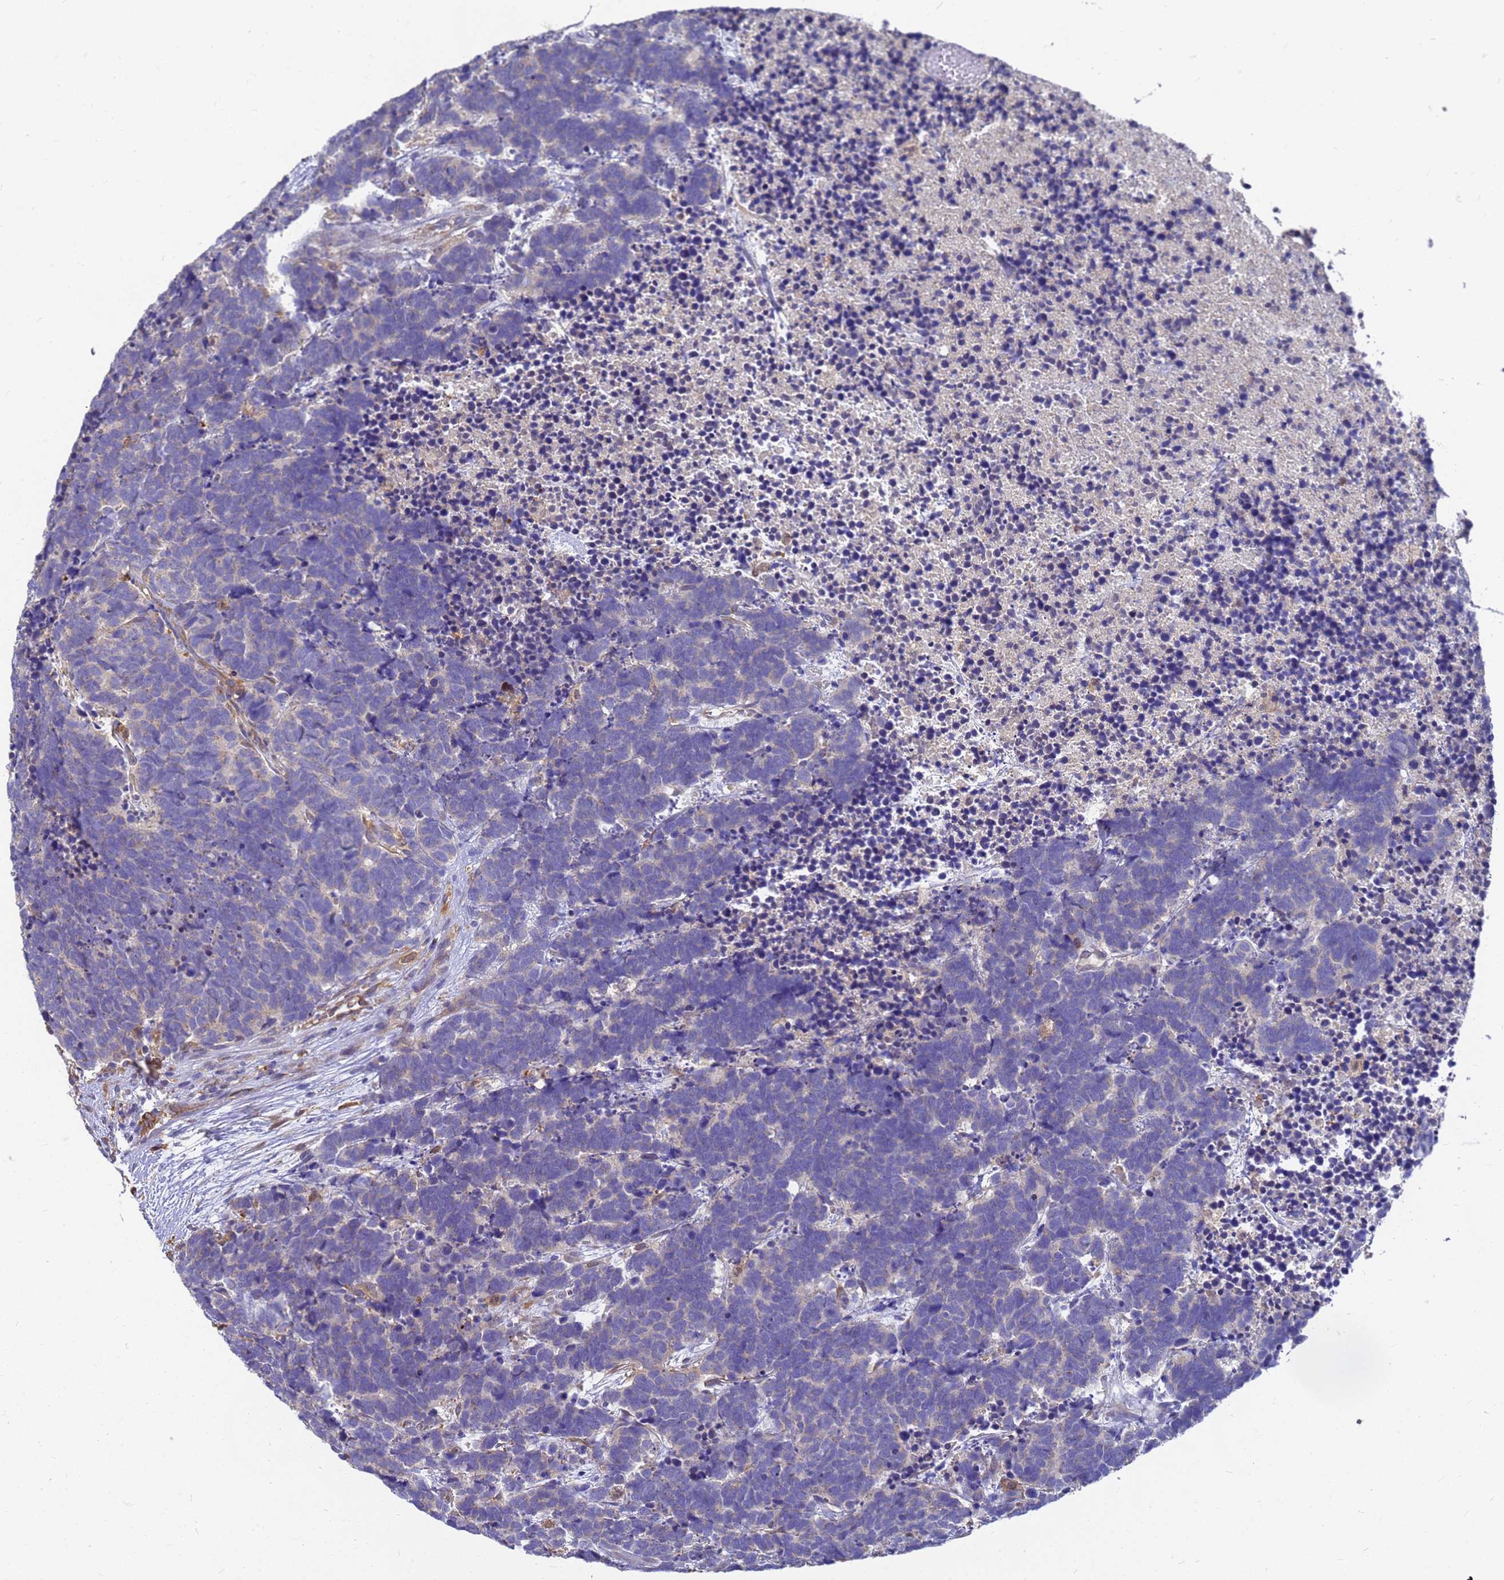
{"staining": {"intensity": "negative", "quantity": "none", "location": "none"}, "tissue": "carcinoid", "cell_type": "Tumor cells", "image_type": "cancer", "snomed": [{"axis": "morphology", "description": "Carcinoma, NOS"}, {"axis": "morphology", "description": "Carcinoid, malignant, NOS"}, {"axis": "topography", "description": "Urinary bladder"}], "caption": "Image shows no significant protein positivity in tumor cells of carcinoid.", "gene": "SLC35E2B", "patient": {"sex": "male", "age": 57}}